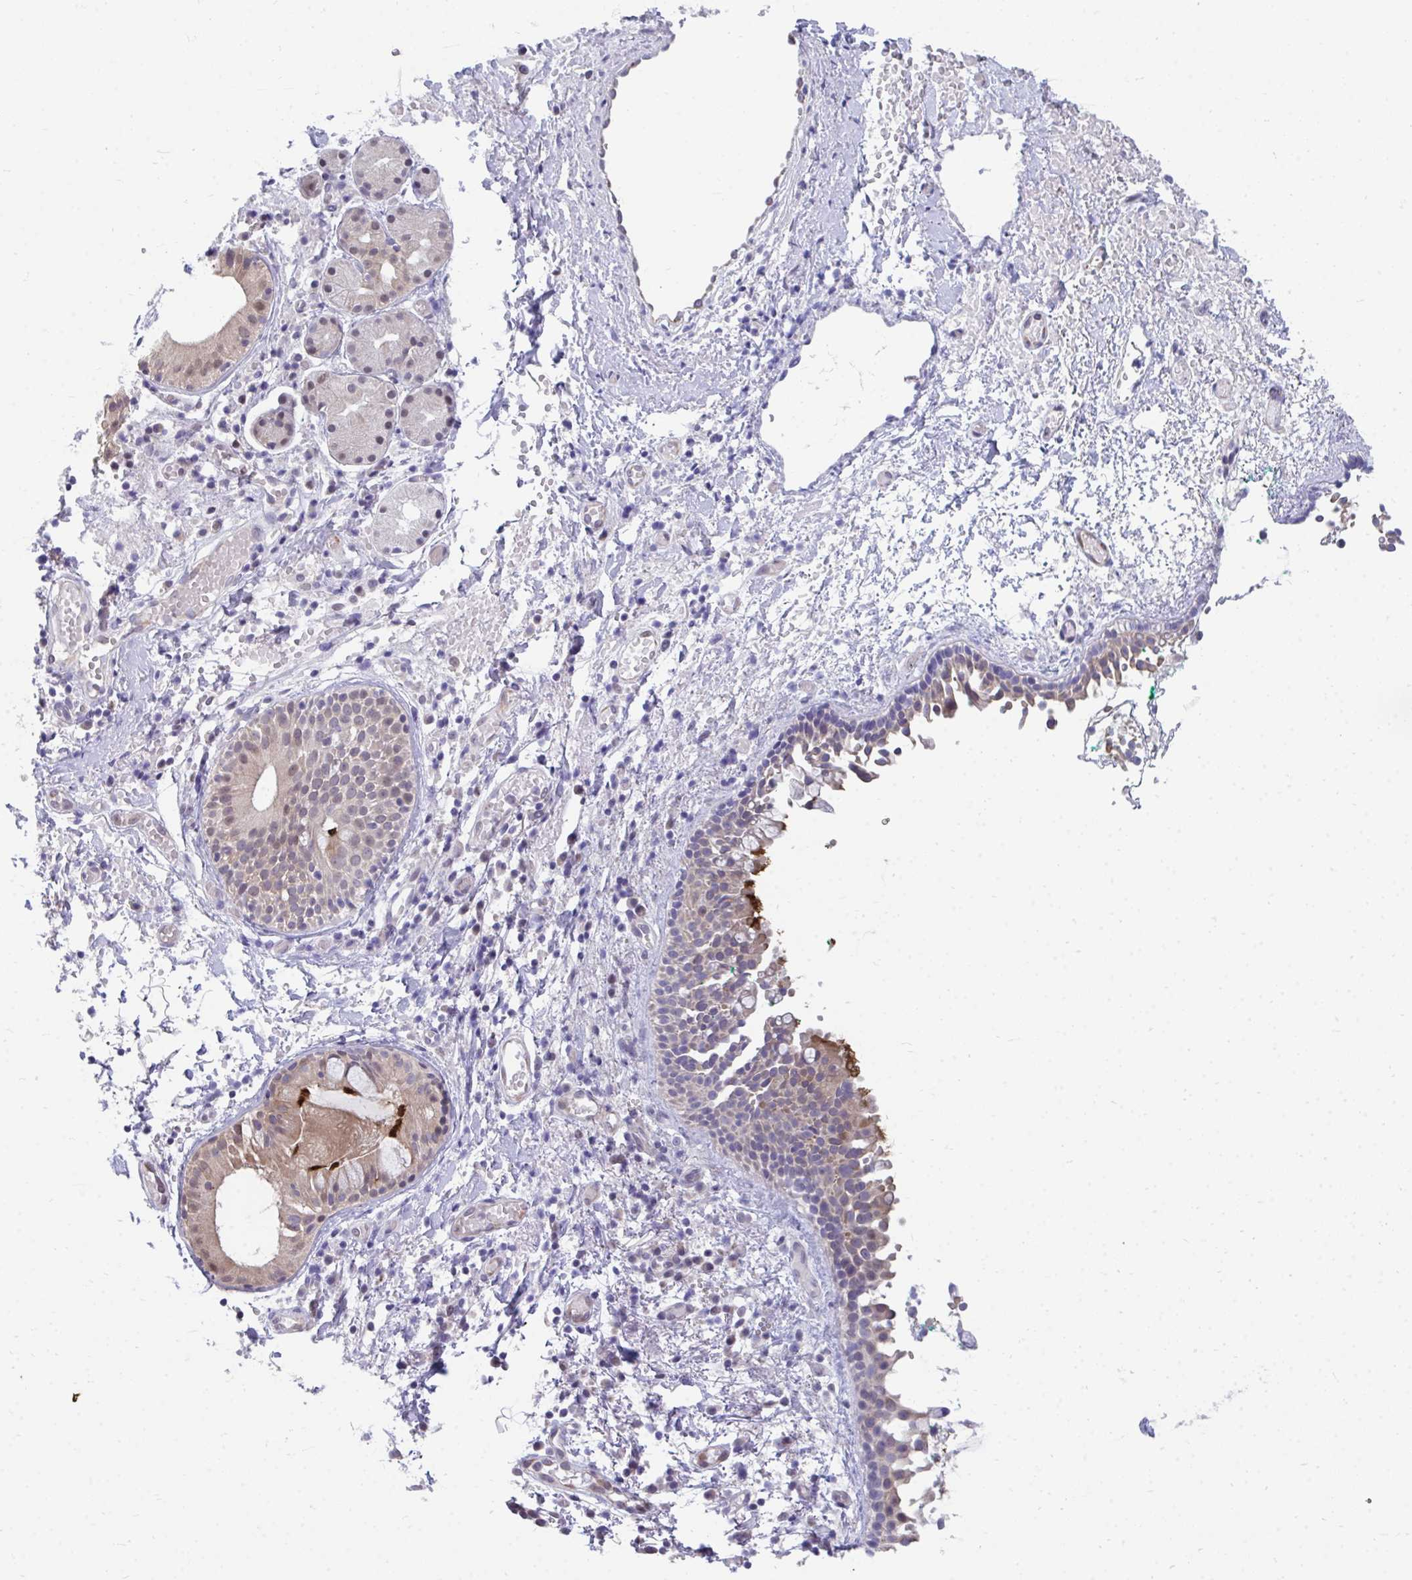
{"staining": {"intensity": "moderate", "quantity": "<25%", "location": "cytoplasmic/membranous"}, "tissue": "nasopharynx", "cell_type": "Respiratory epithelial cells", "image_type": "normal", "snomed": [{"axis": "morphology", "description": "Normal tissue, NOS"}, {"axis": "morphology", "description": "Basal cell carcinoma"}, {"axis": "topography", "description": "Cartilage tissue"}, {"axis": "topography", "description": "Nasopharynx"}, {"axis": "topography", "description": "Oral tissue"}], "caption": "Moderate cytoplasmic/membranous expression for a protein is seen in approximately <25% of respiratory epithelial cells of unremarkable nasopharynx using immunohistochemistry (IHC).", "gene": "MROH8", "patient": {"sex": "female", "age": 77}}